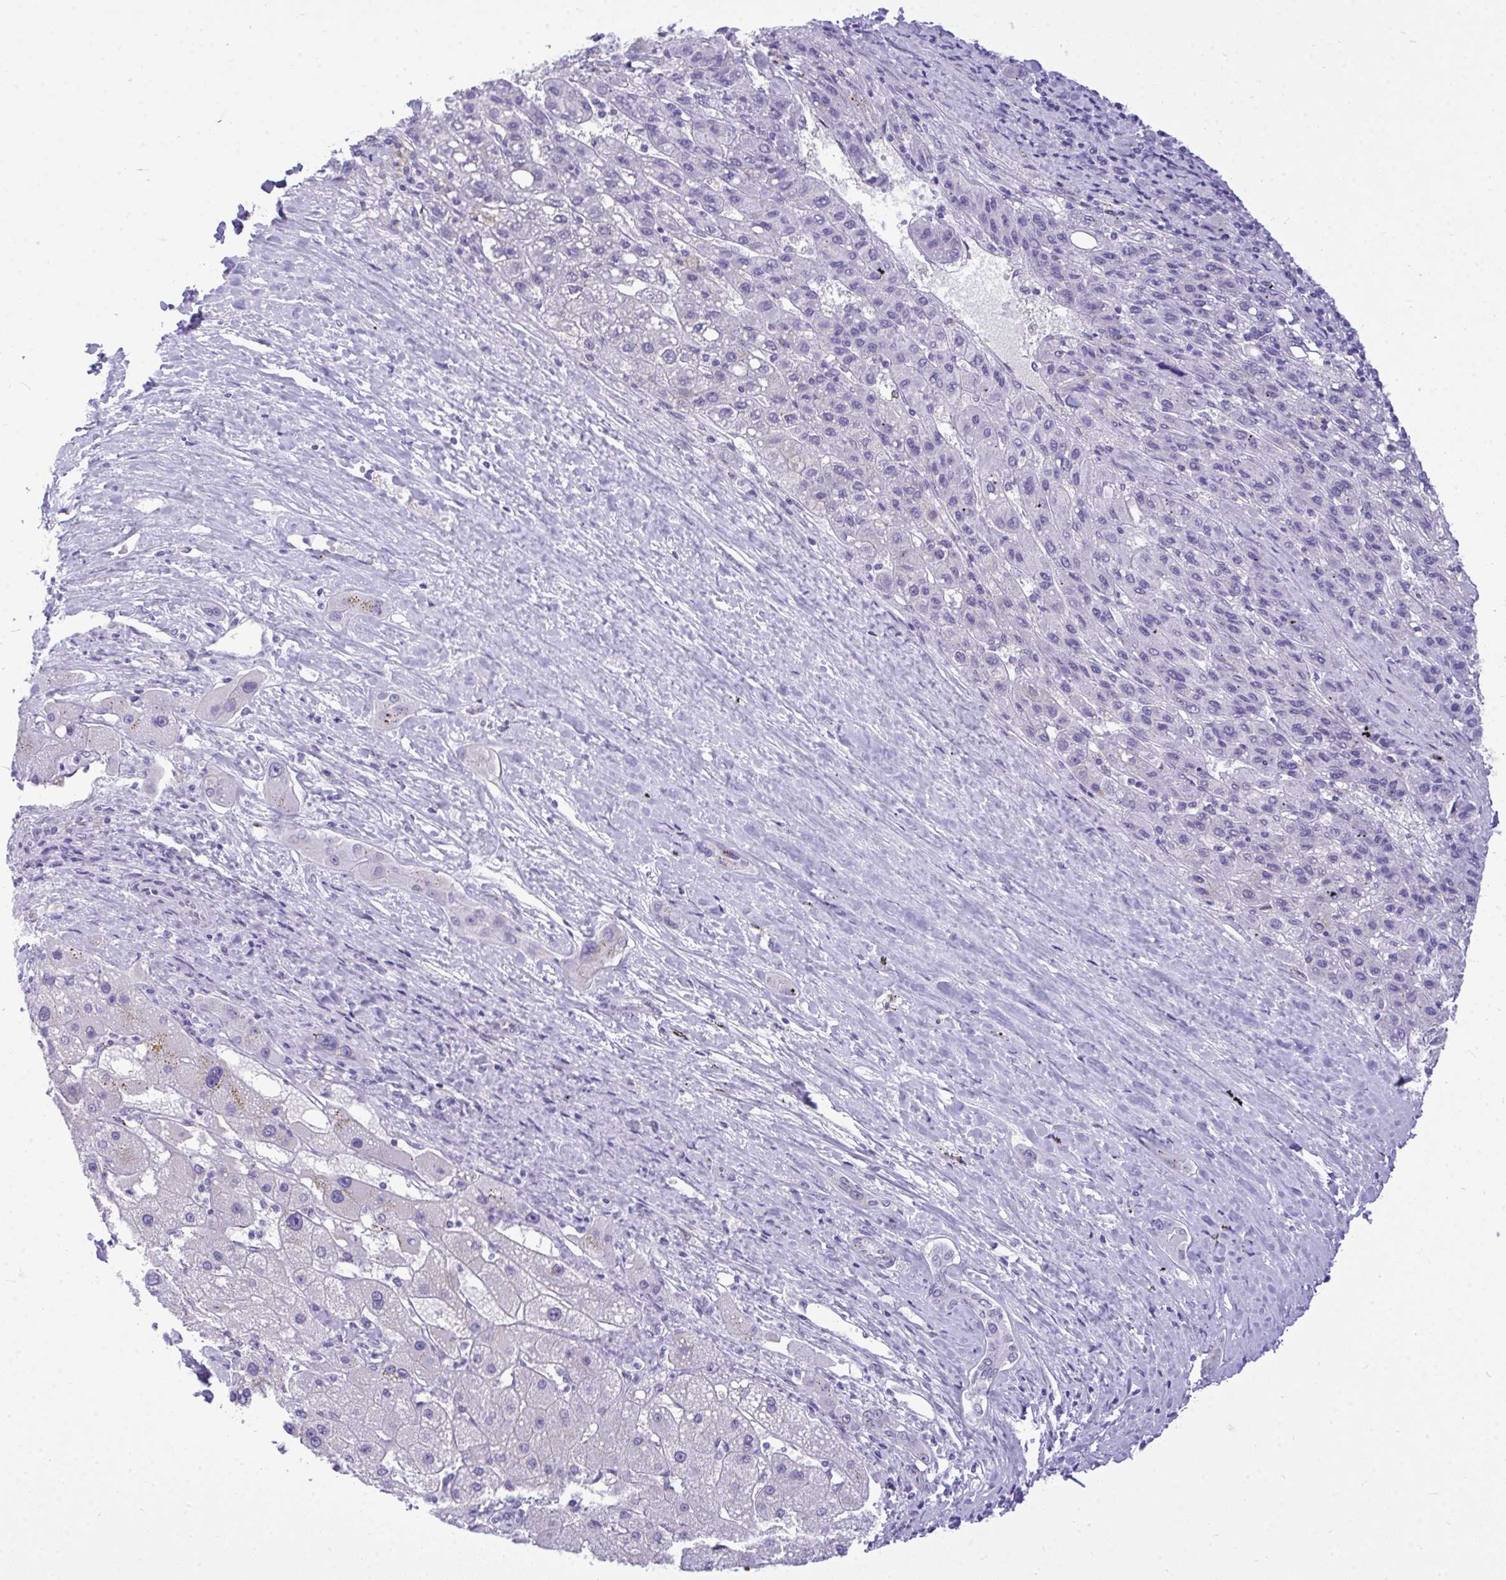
{"staining": {"intensity": "negative", "quantity": "none", "location": "none"}, "tissue": "liver cancer", "cell_type": "Tumor cells", "image_type": "cancer", "snomed": [{"axis": "morphology", "description": "Carcinoma, Hepatocellular, NOS"}, {"axis": "topography", "description": "Liver"}], "caption": "Immunohistochemistry (IHC) histopathology image of neoplastic tissue: liver cancer stained with DAB shows no significant protein expression in tumor cells.", "gene": "TEAD4", "patient": {"sex": "female", "age": 82}}